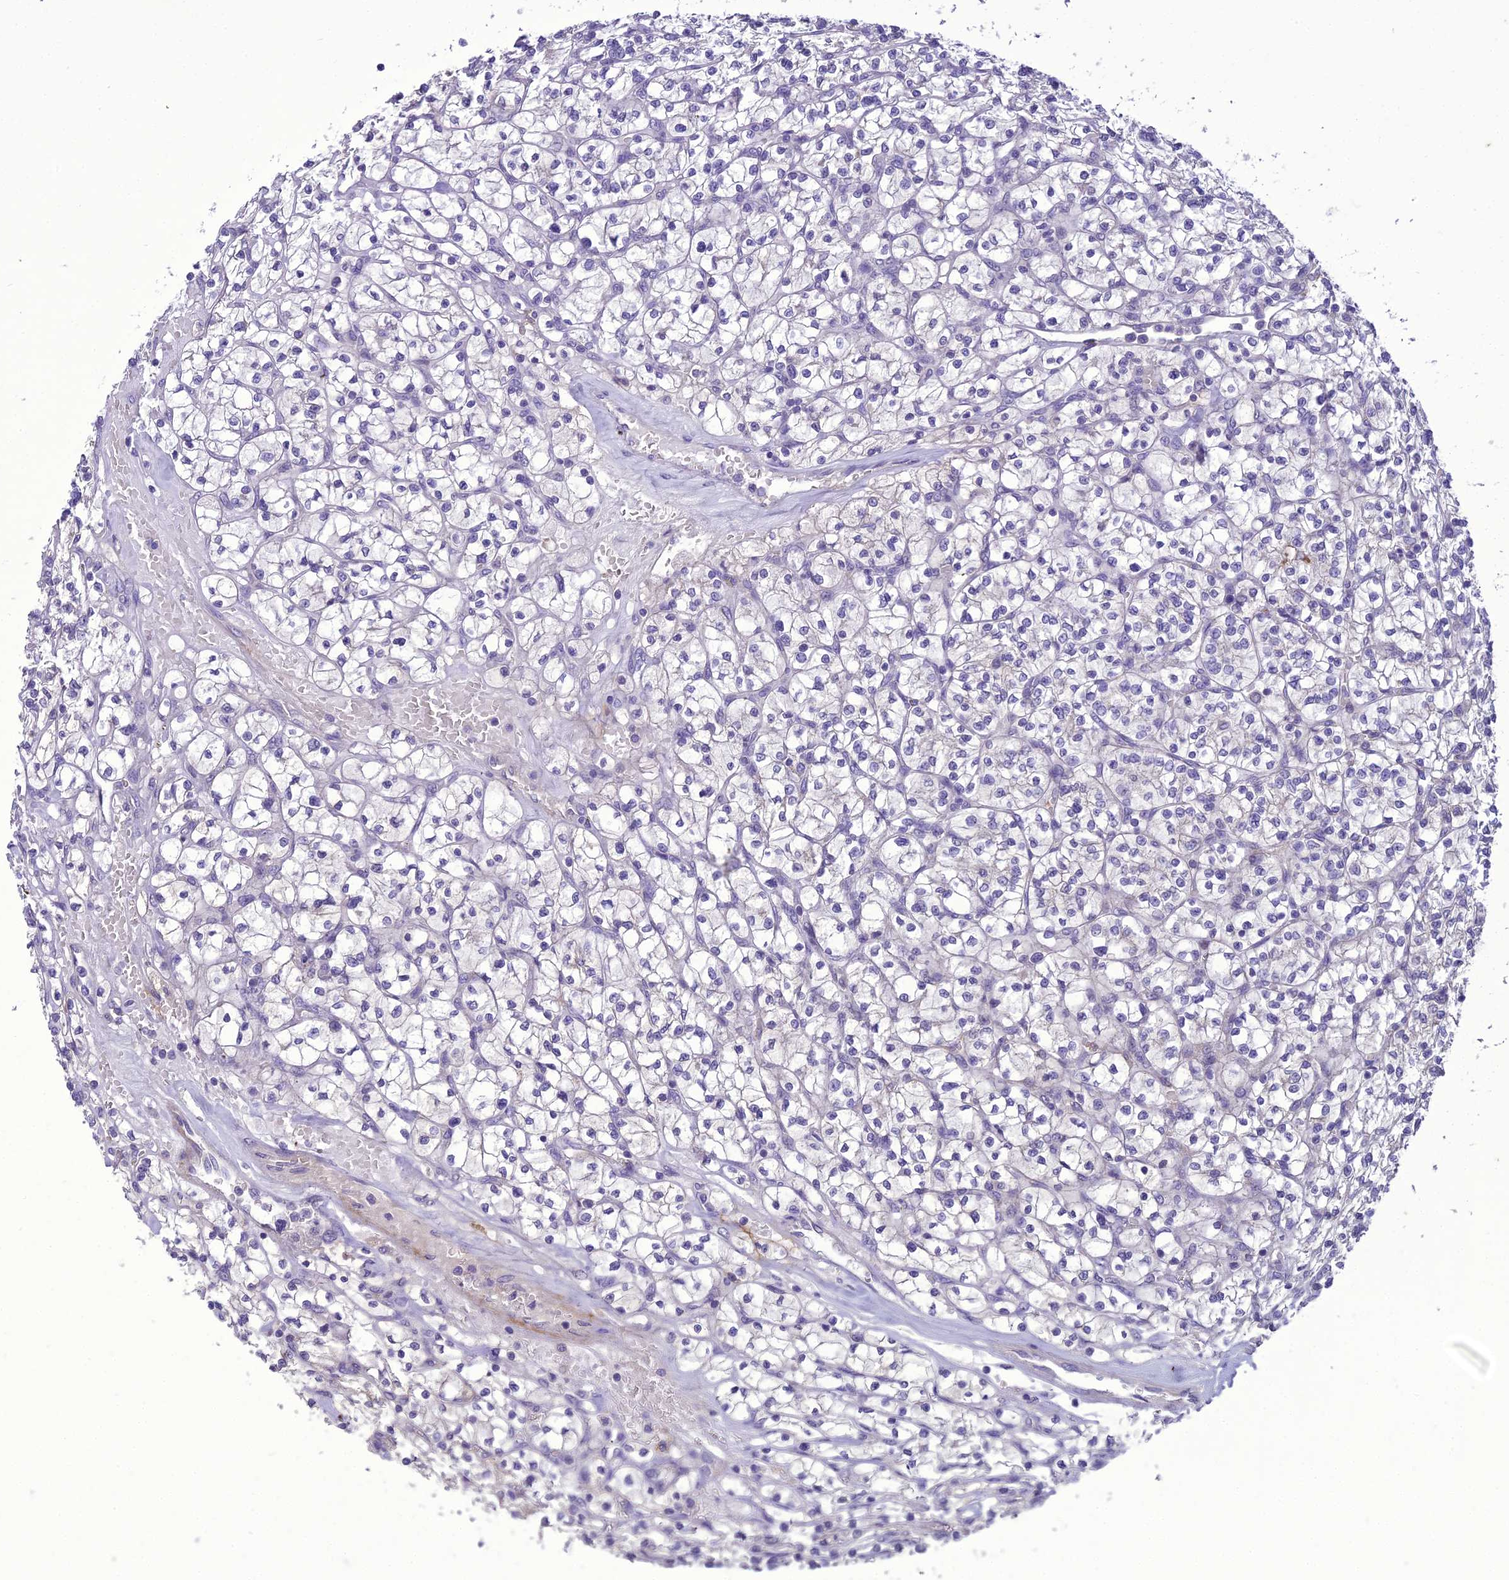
{"staining": {"intensity": "negative", "quantity": "none", "location": "none"}, "tissue": "renal cancer", "cell_type": "Tumor cells", "image_type": "cancer", "snomed": [{"axis": "morphology", "description": "Adenocarcinoma, NOS"}, {"axis": "topography", "description": "Kidney"}], "caption": "Renal cancer (adenocarcinoma) was stained to show a protein in brown. There is no significant expression in tumor cells.", "gene": "SCRT1", "patient": {"sex": "female", "age": 64}}